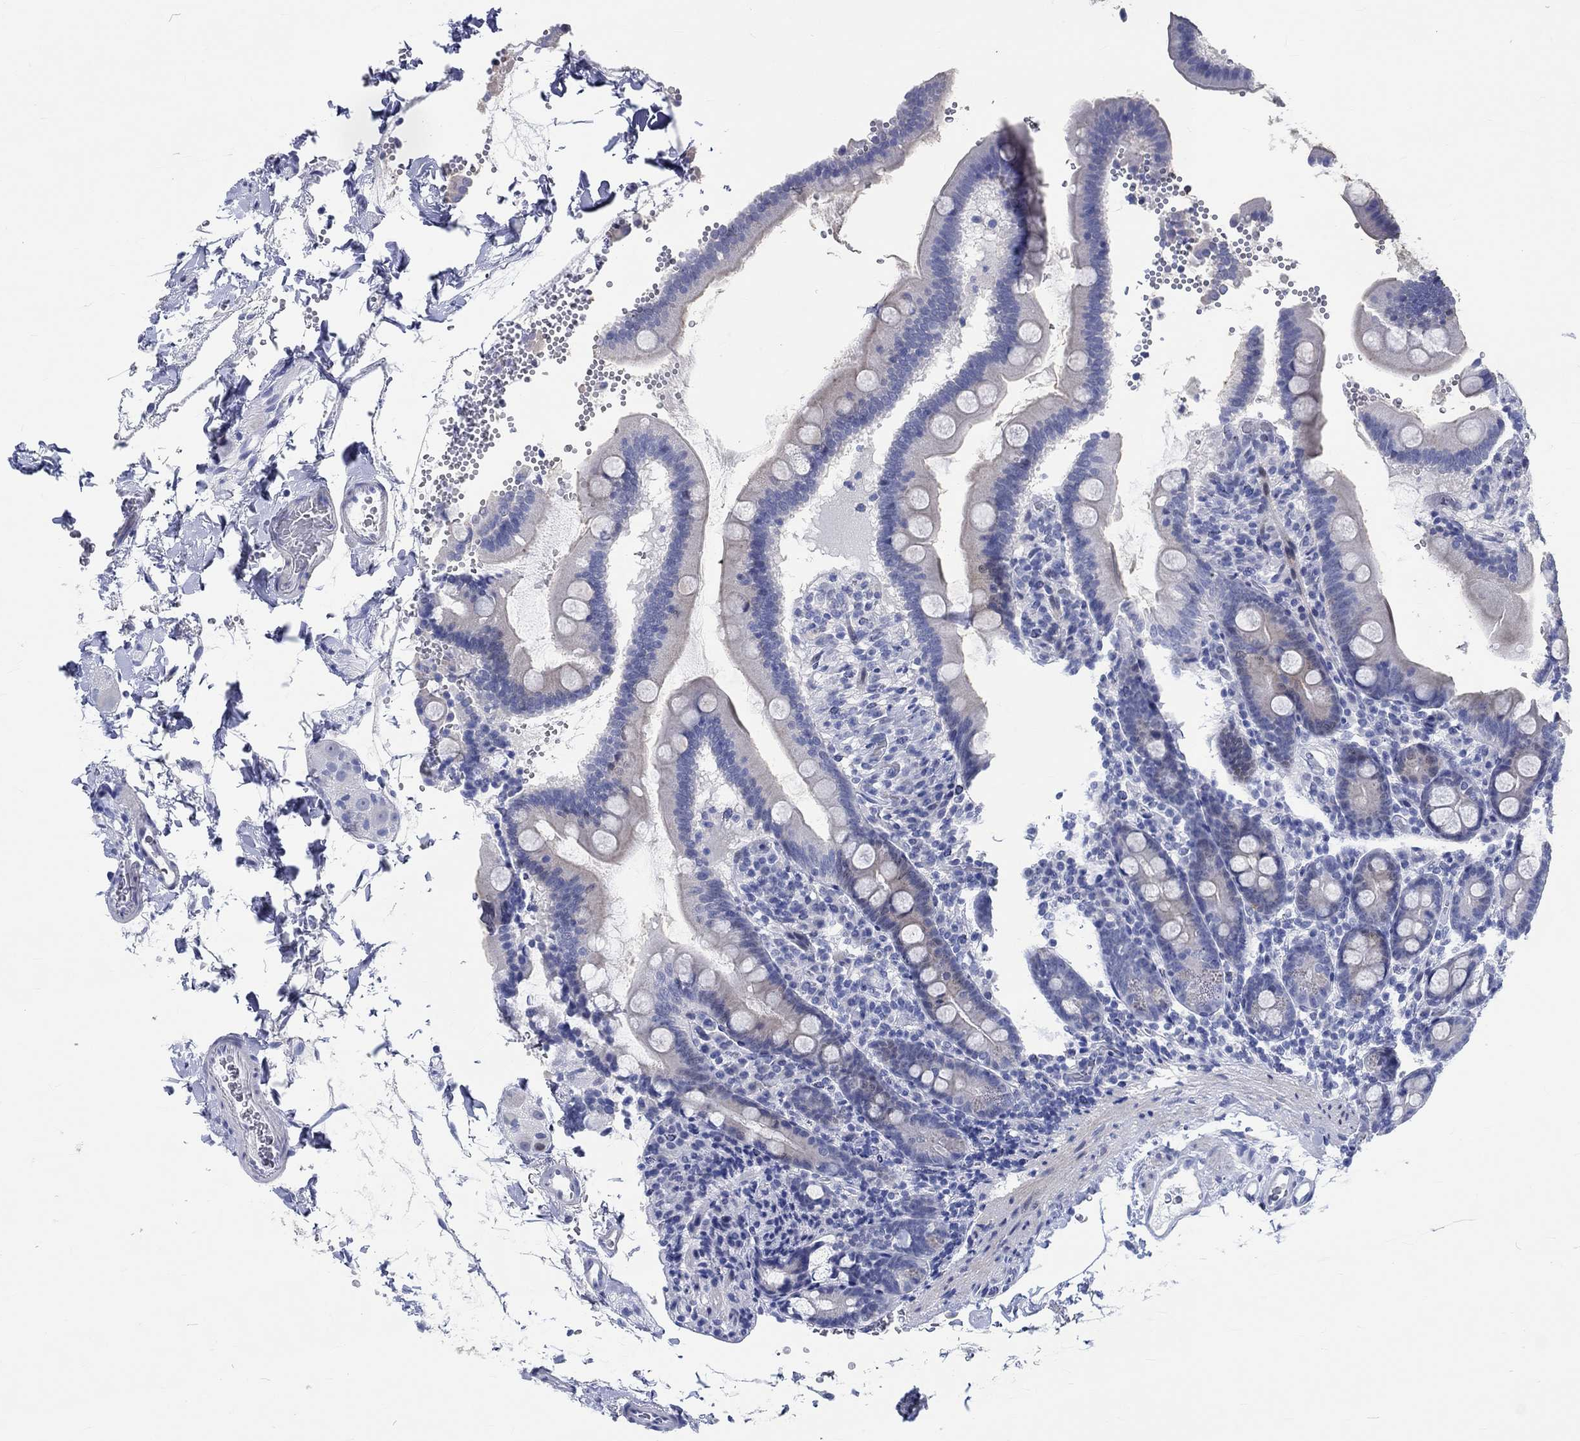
{"staining": {"intensity": "negative", "quantity": "none", "location": "none"}, "tissue": "duodenum", "cell_type": "Glandular cells", "image_type": "normal", "snomed": [{"axis": "morphology", "description": "Normal tissue, NOS"}, {"axis": "topography", "description": "Duodenum"}], "caption": "IHC of benign human duodenum exhibits no positivity in glandular cells. (DAB immunohistochemistry, high magnification).", "gene": "C4orf47", "patient": {"sex": "male", "age": 59}}